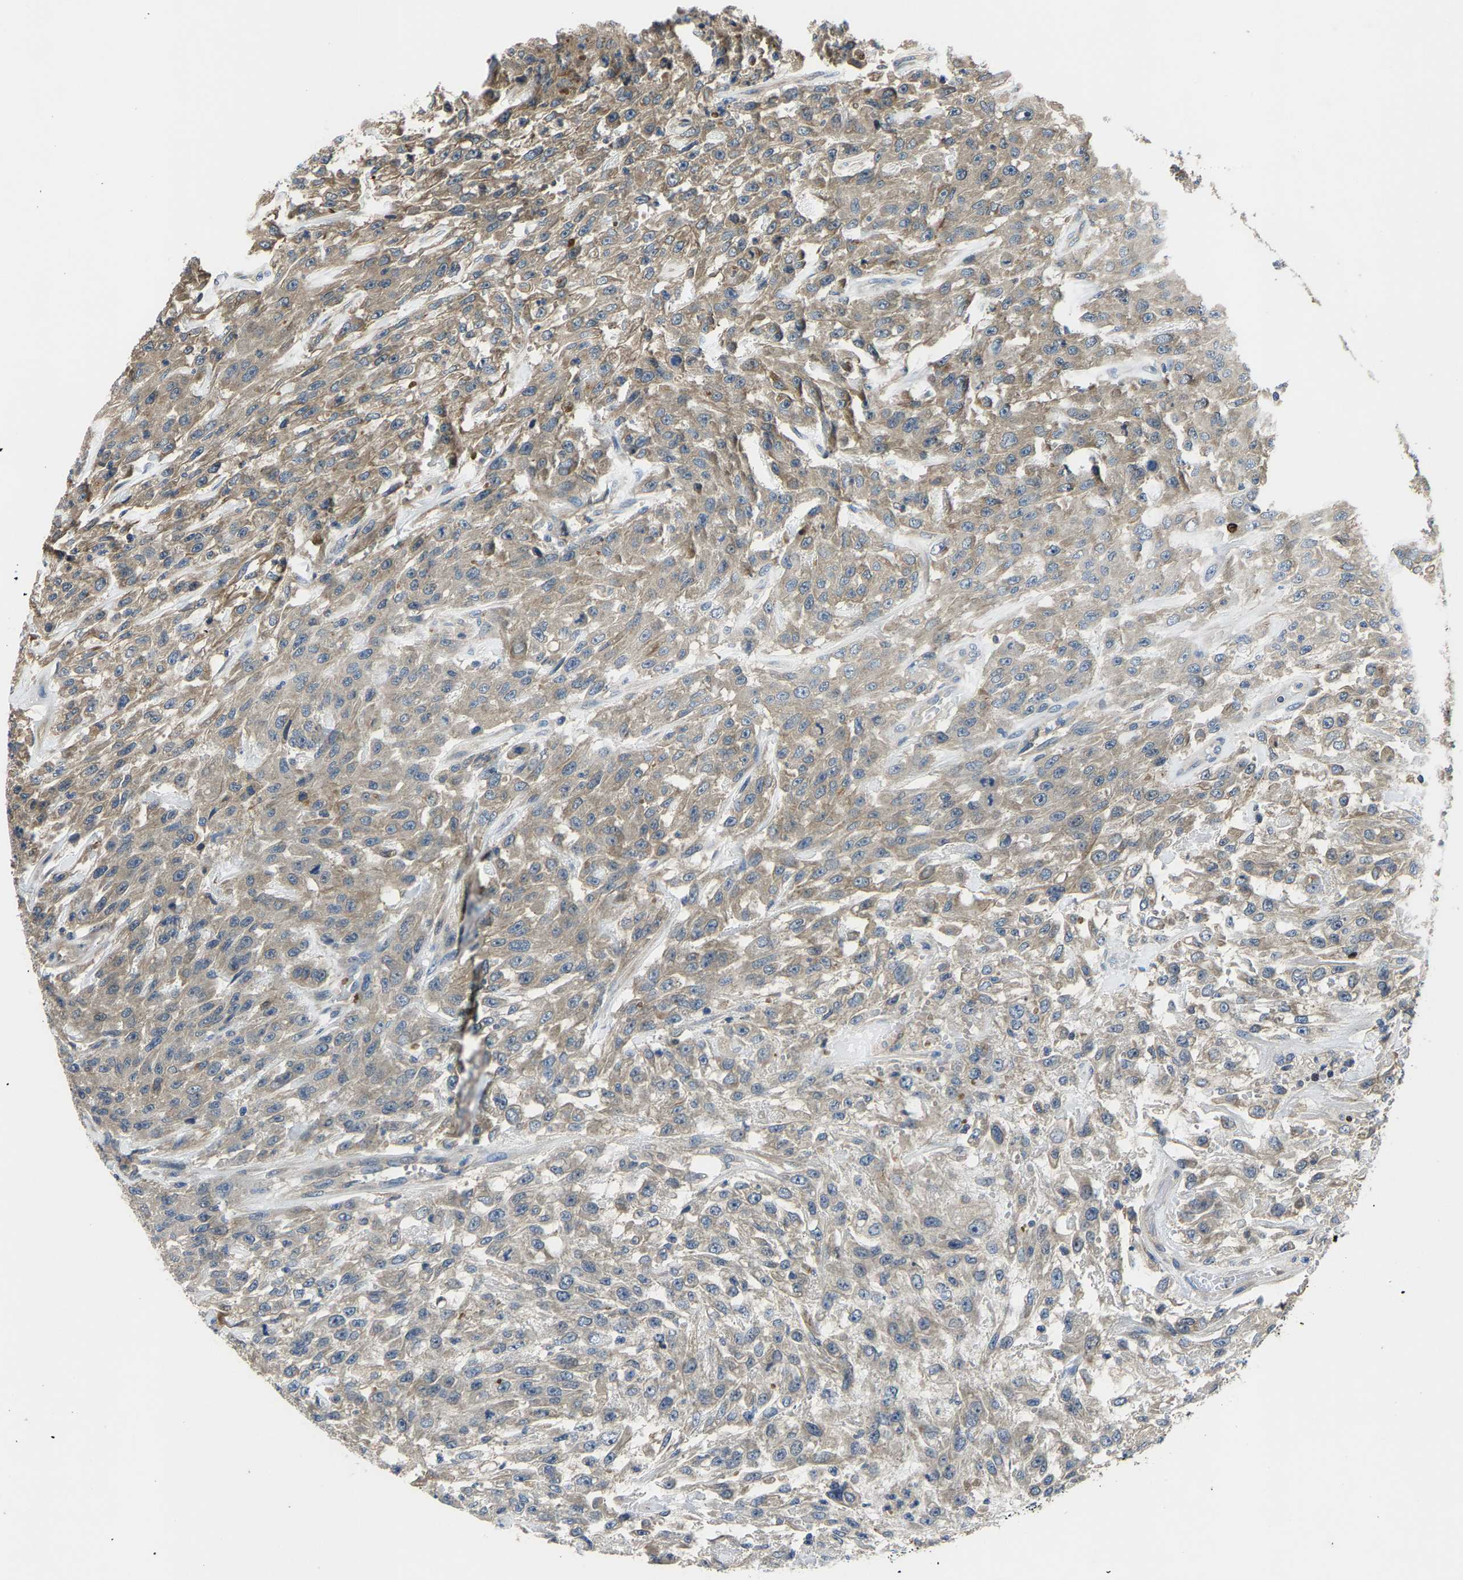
{"staining": {"intensity": "weak", "quantity": ">75%", "location": "cytoplasmic/membranous"}, "tissue": "urothelial cancer", "cell_type": "Tumor cells", "image_type": "cancer", "snomed": [{"axis": "morphology", "description": "Urothelial carcinoma, High grade"}, {"axis": "topography", "description": "Urinary bladder"}], "caption": "Tumor cells reveal weak cytoplasmic/membranous positivity in about >75% of cells in high-grade urothelial carcinoma.", "gene": "AGBL3", "patient": {"sex": "male", "age": 46}}